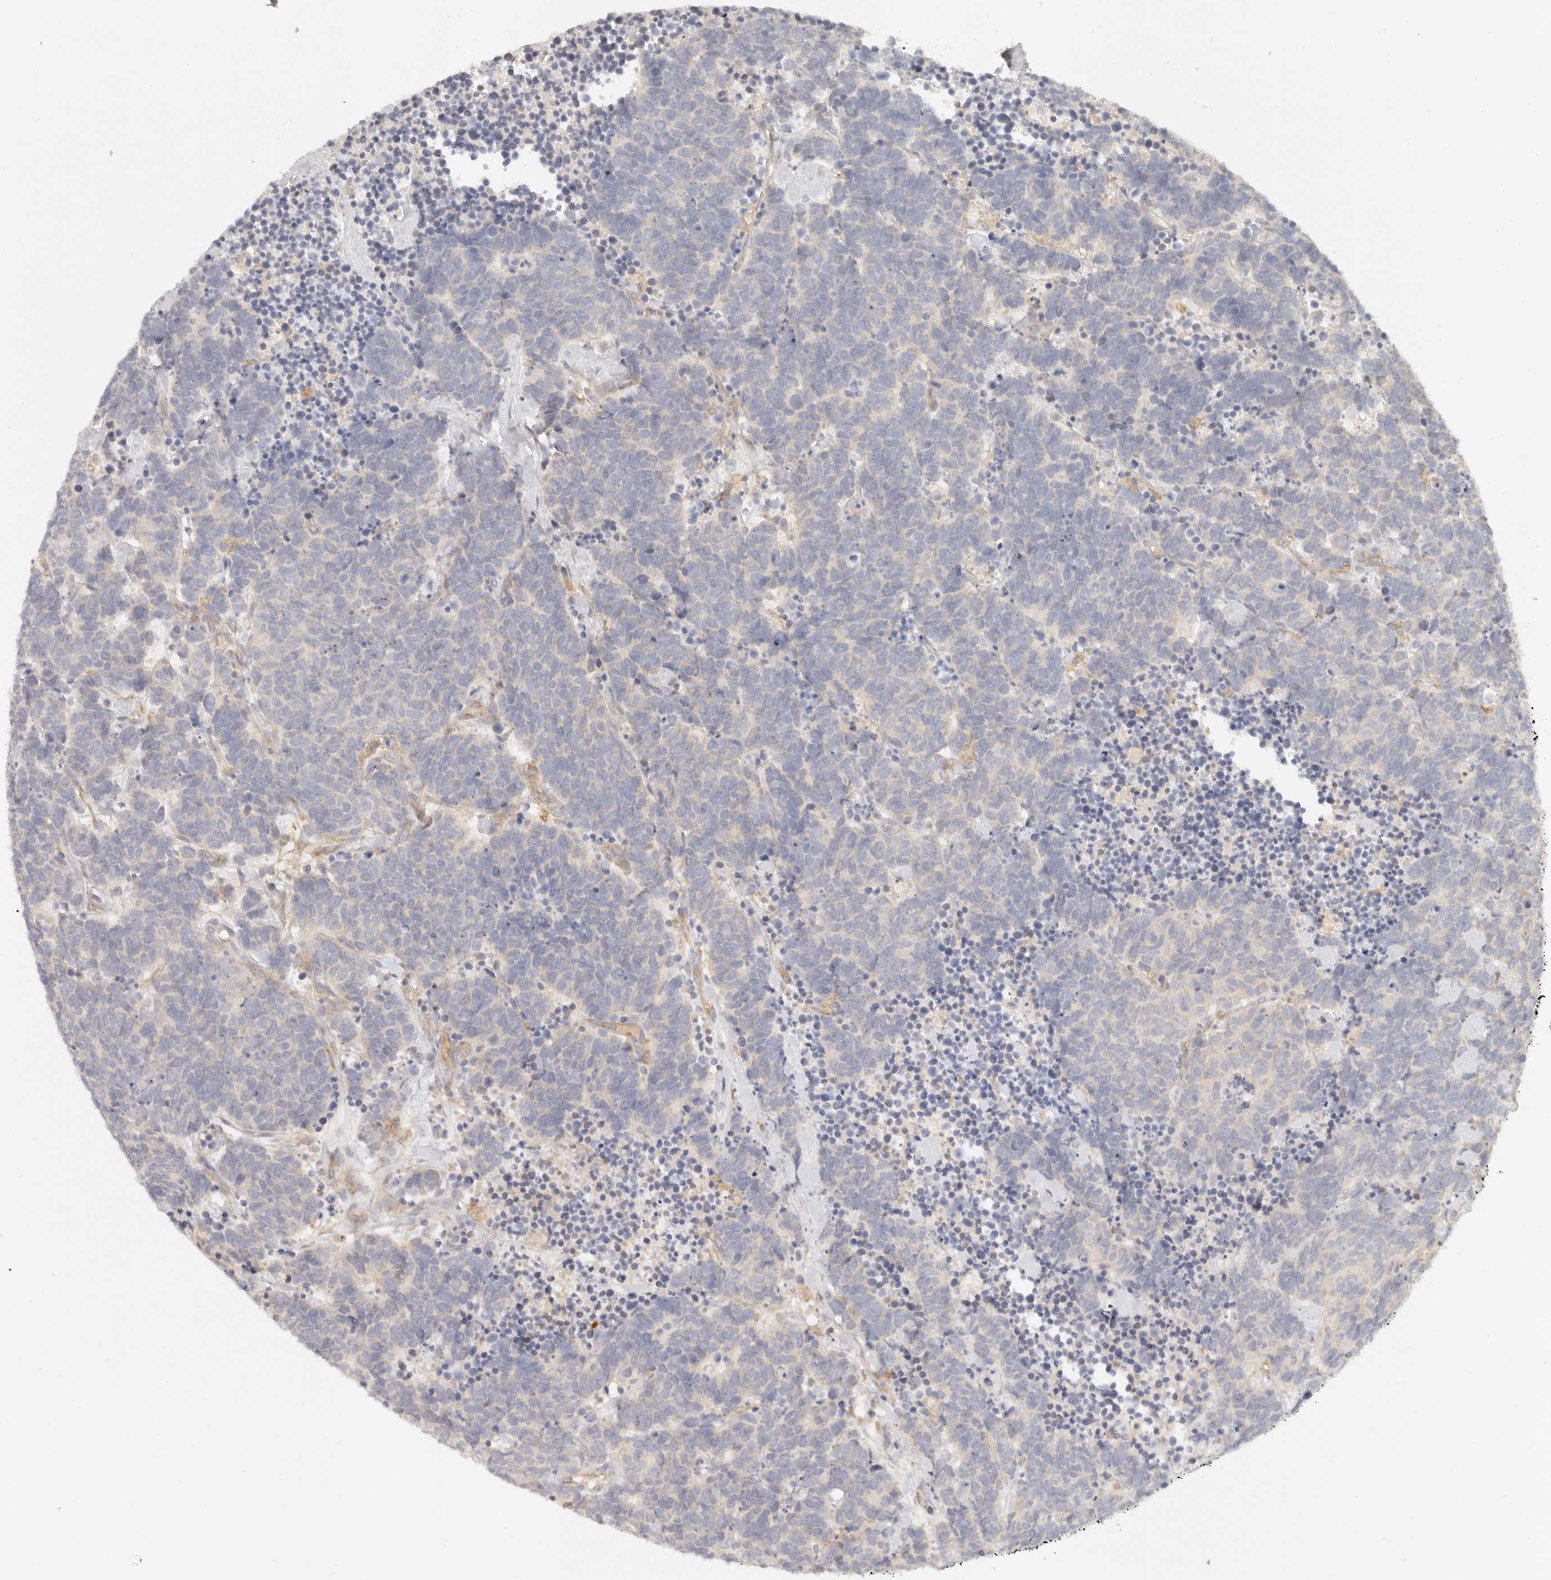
{"staining": {"intensity": "negative", "quantity": "none", "location": "none"}, "tissue": "carcinoid", "cell_type": "Tumor cells", "image_type": "cancer", "snomed": [{"axis": "morphology", "description": "Carcinoma, NOS"}, {"axis": "morphology", "description": "Carcinoid, malignant, NOS"}, {"axis": "topography", "description": "Urinary bladder"}], "caption": "DAB (3,3'-diaminobenzidine) immunohistochemical staining of carcinoma exhibits no significant positivity in tumor cells.", "gene": "NECAP2", "patient": {"sex": "male", "age": 57}}